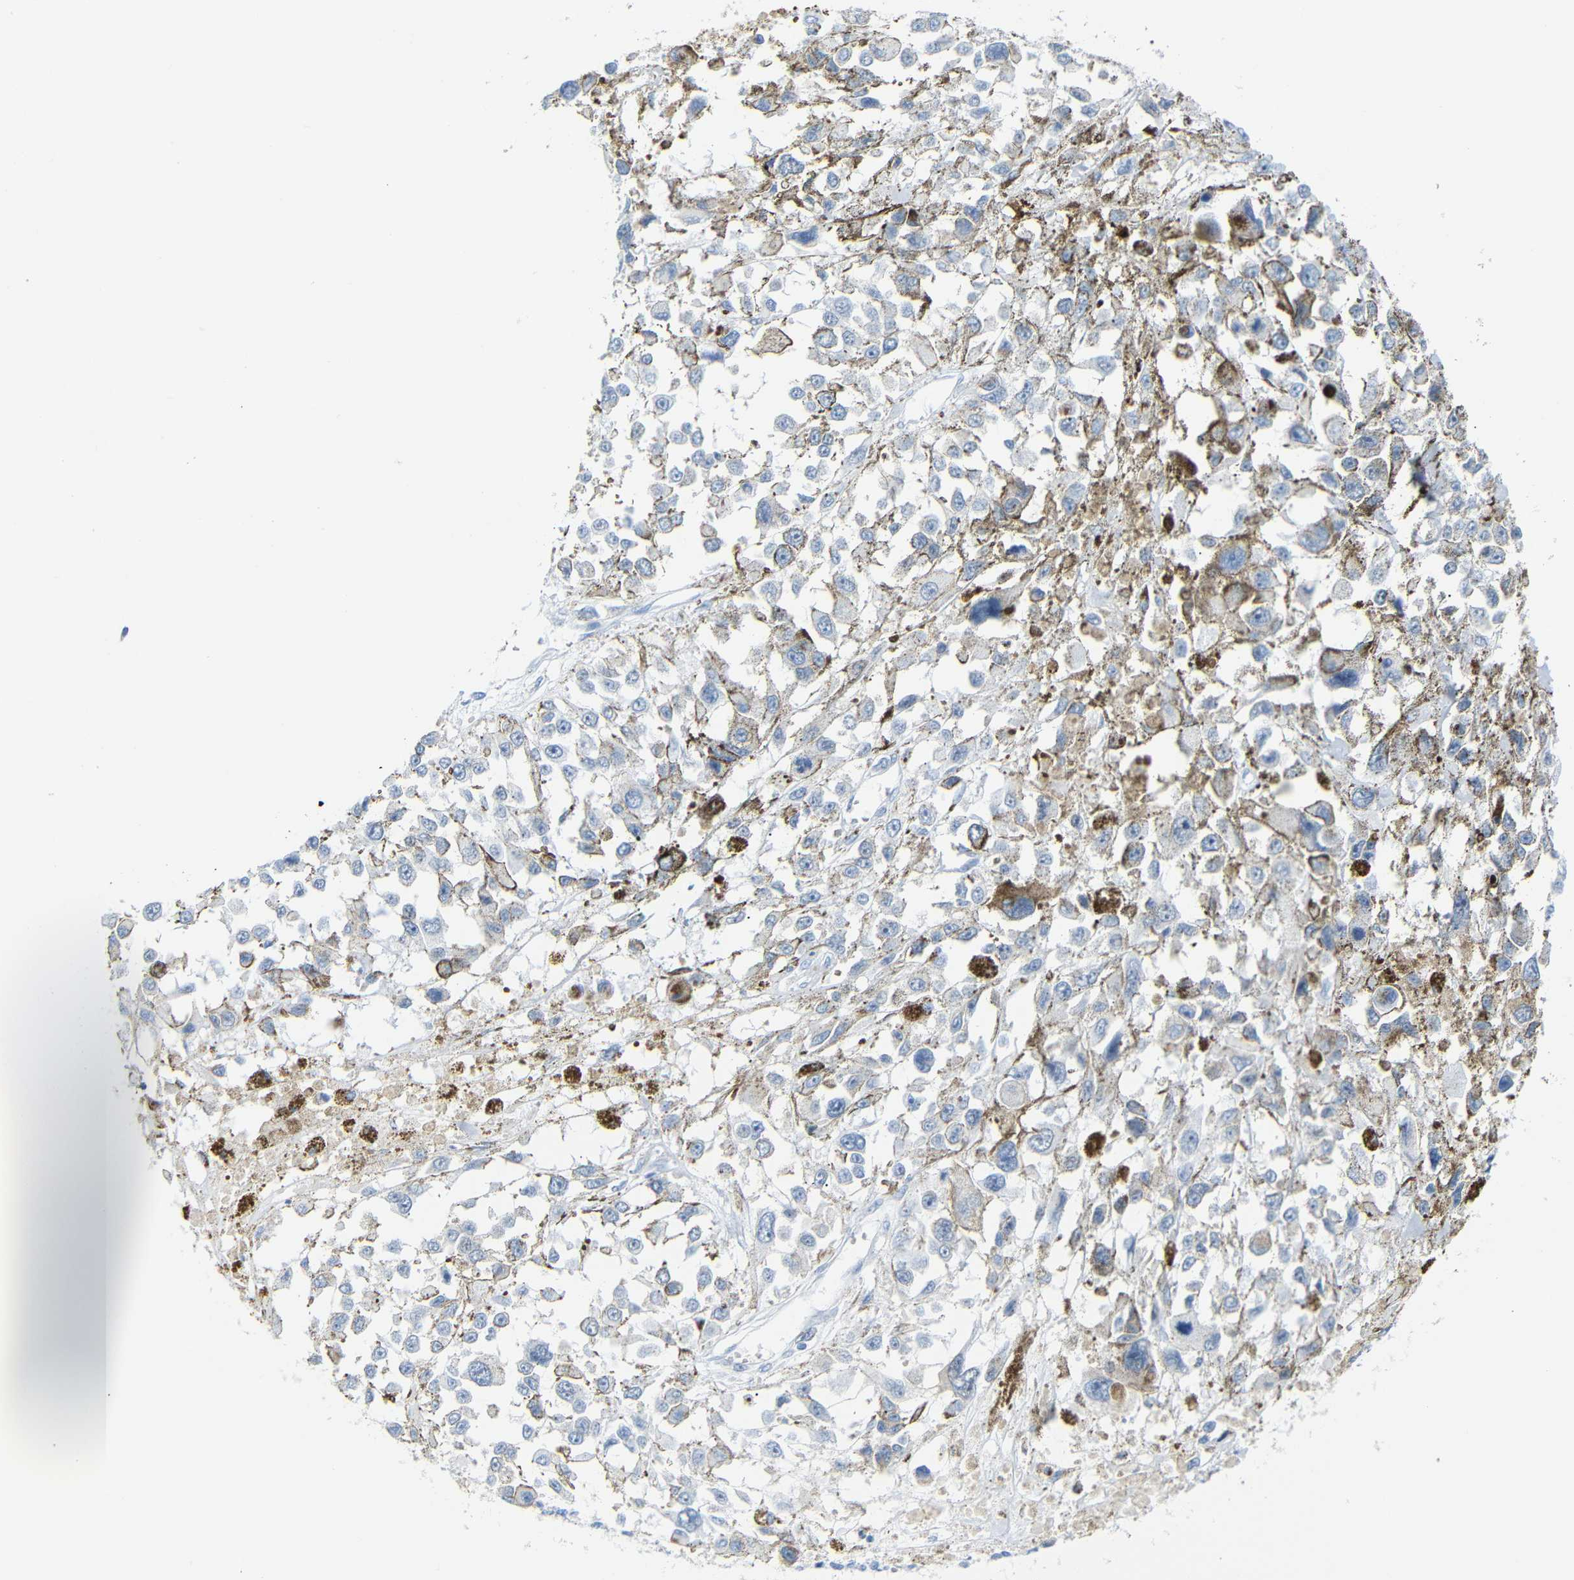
{"staining": {"intensity": "negative", "quantity": "none", "location": "none"}, "tissue": "melanoma", "cell_type": "Tumor cells", "image_type": "cancer", "snomed": [{"axis": "morphology", "description": "Malignant melanoma, Metastatic site"}, {"axis": "topography", "description": "Lymph node"}], "caption": "IHC of human malignant melanoma (metastatic site) demonstrates no positivity in tumor cells.", "gene": "DYNAP", "patient": {"sex": "male", "age": 59}}